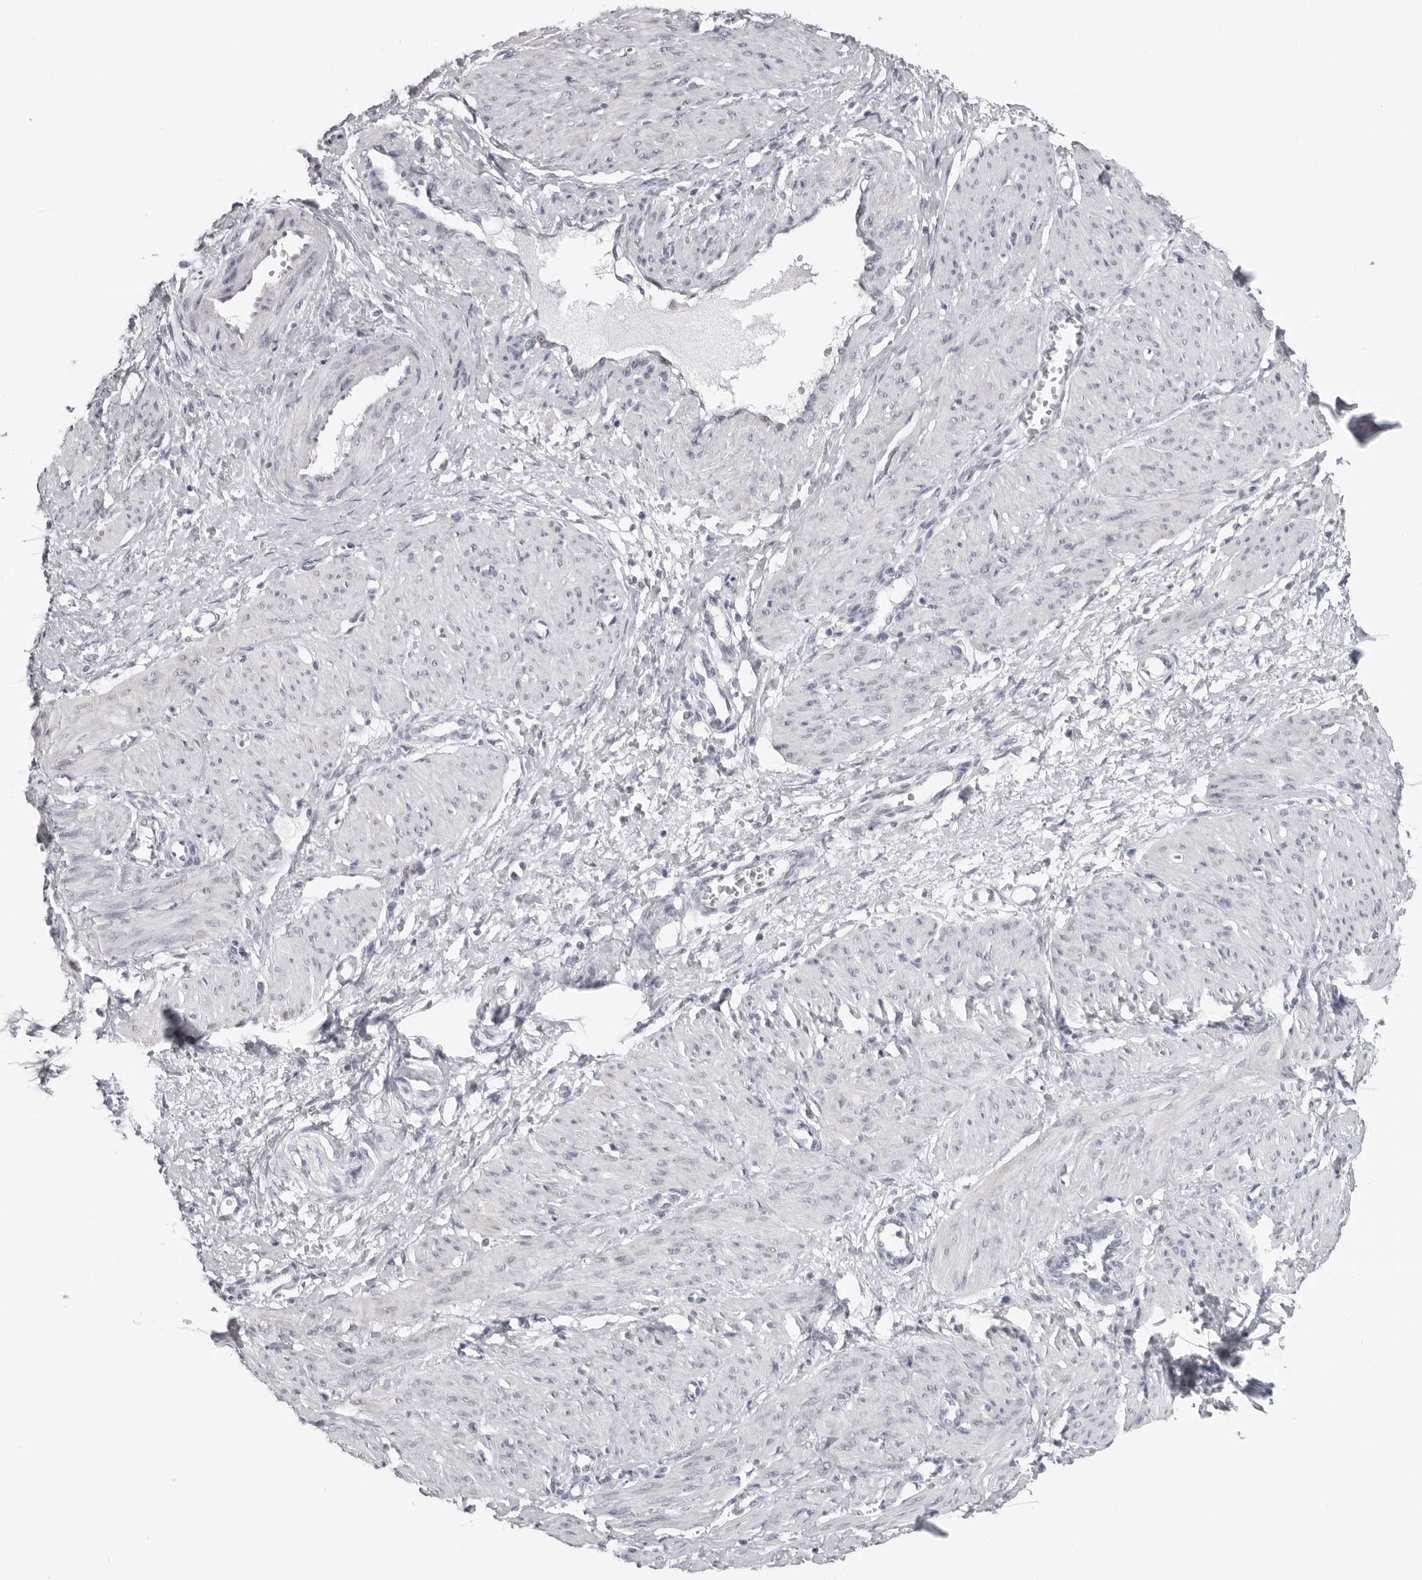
{"staining": {"intensity": "weak", "quantity": "<25%", "location": "nuclear"}, "tissue": "smooth muscle", "cell_type": "Smooth muscle cells", "image_type": "normal", "snomed": [{"axis": "morphology", "description": "Normal tissue, NOS"}, {"axis": "topography", "description": "Endometrium"}], "caption": "Histopathology image shows no protein expression in smooth muscle cells of unremarkable smooth muscle.", "gene": "ESPN", "patient": {"sex": "female", "age": 33}}